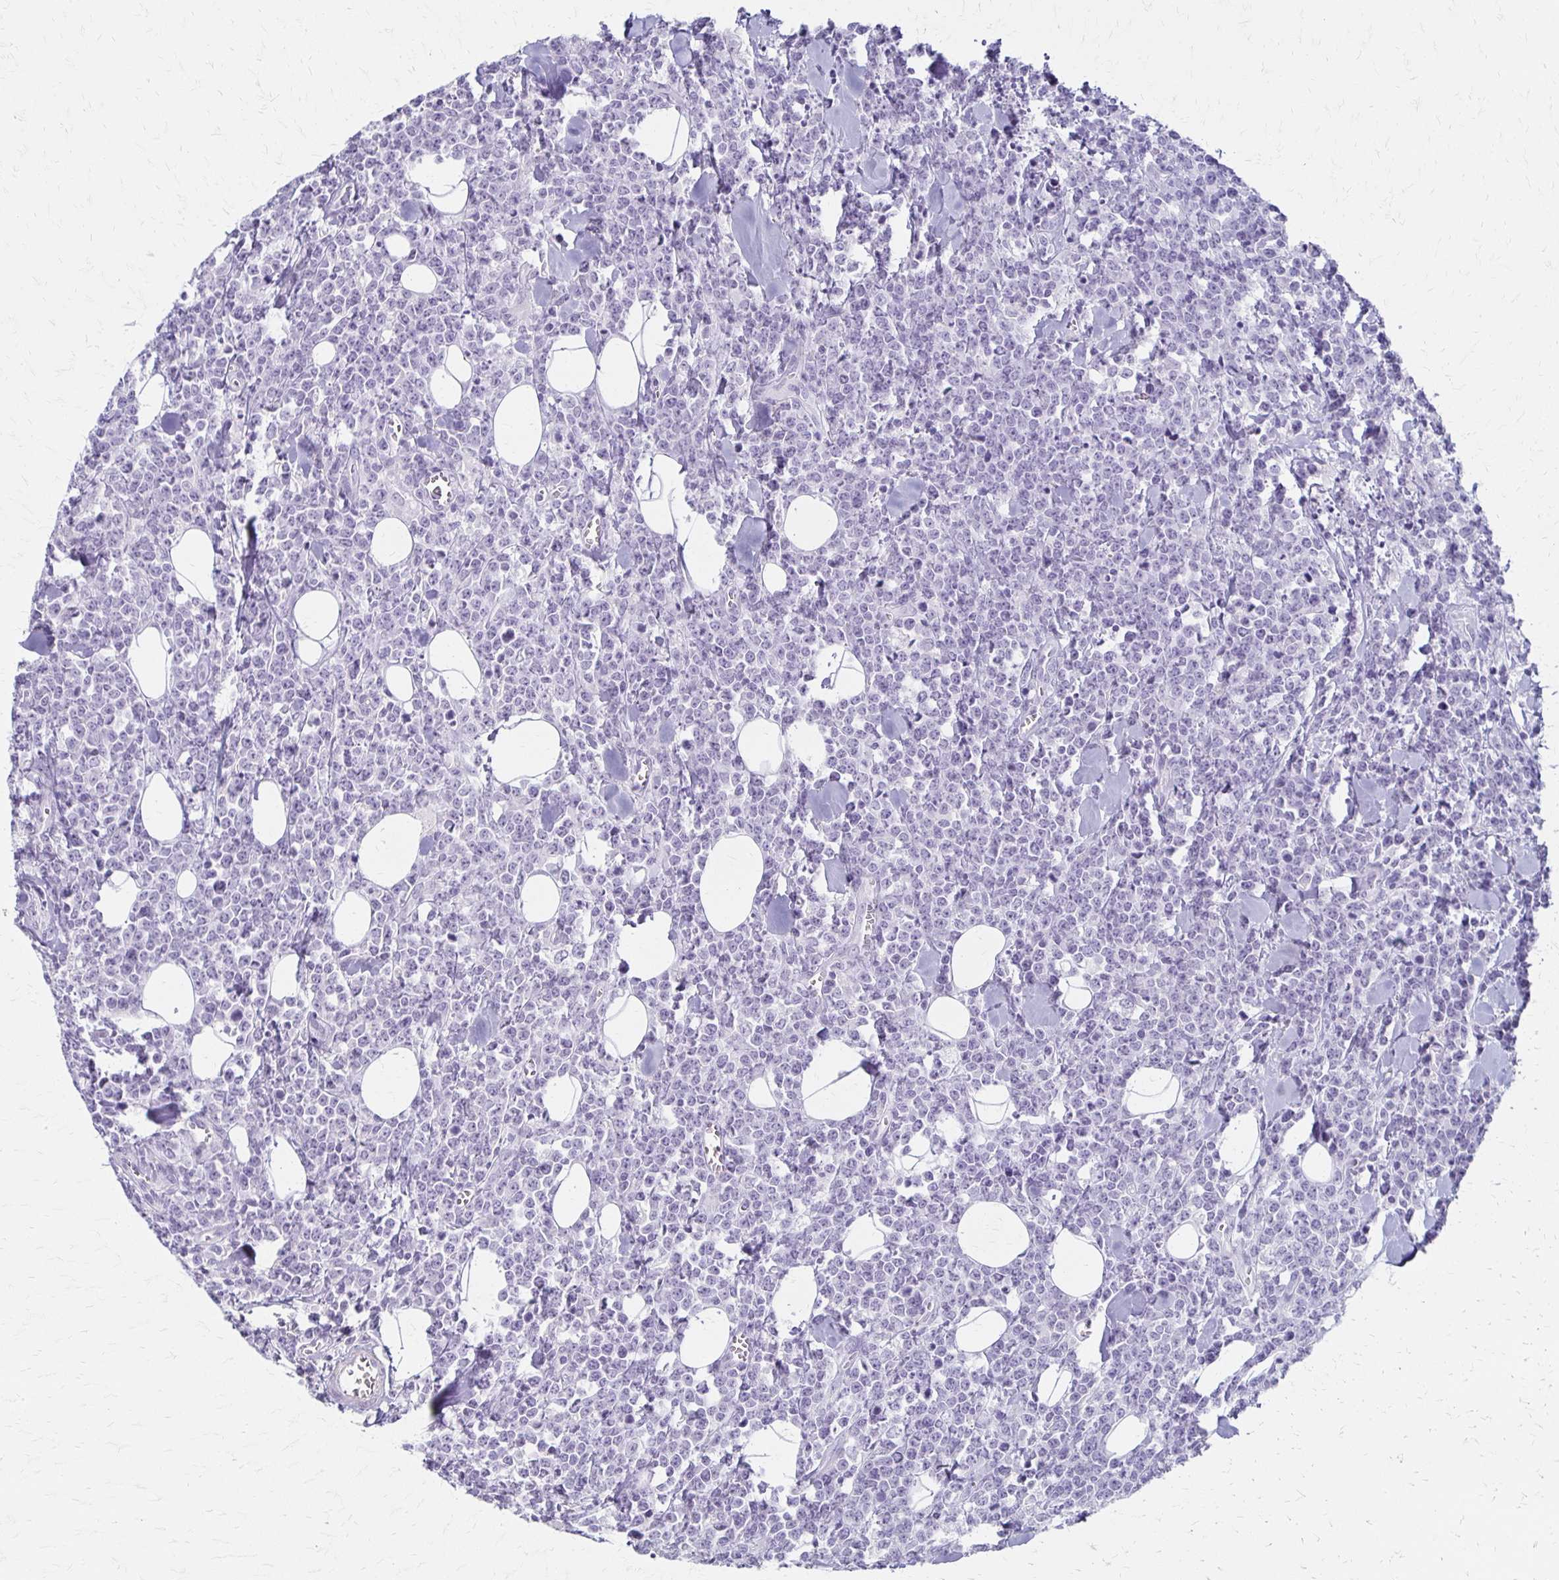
{"staining": {"intensity": "negative", "quantity": "none", "location": "none"}, "tissue": "lymphoma", "cell_type": "Tumor cells", "image_type": "cancer", "snomed": [{"axis": "morphology", "description": "Malignant lymphoma, non-Hodgkin's type, High grade"}, {"axis": "topography", "description": "Small intestine"}], "caption": "This is an immunohistochemistry (IHC) micrograph of high-grade malignant lymphoma, non-Hodgkin's type. There is no expression in tumor cells.", "gene": "IVL", "patient": {"sex": "female", "age": 56}}